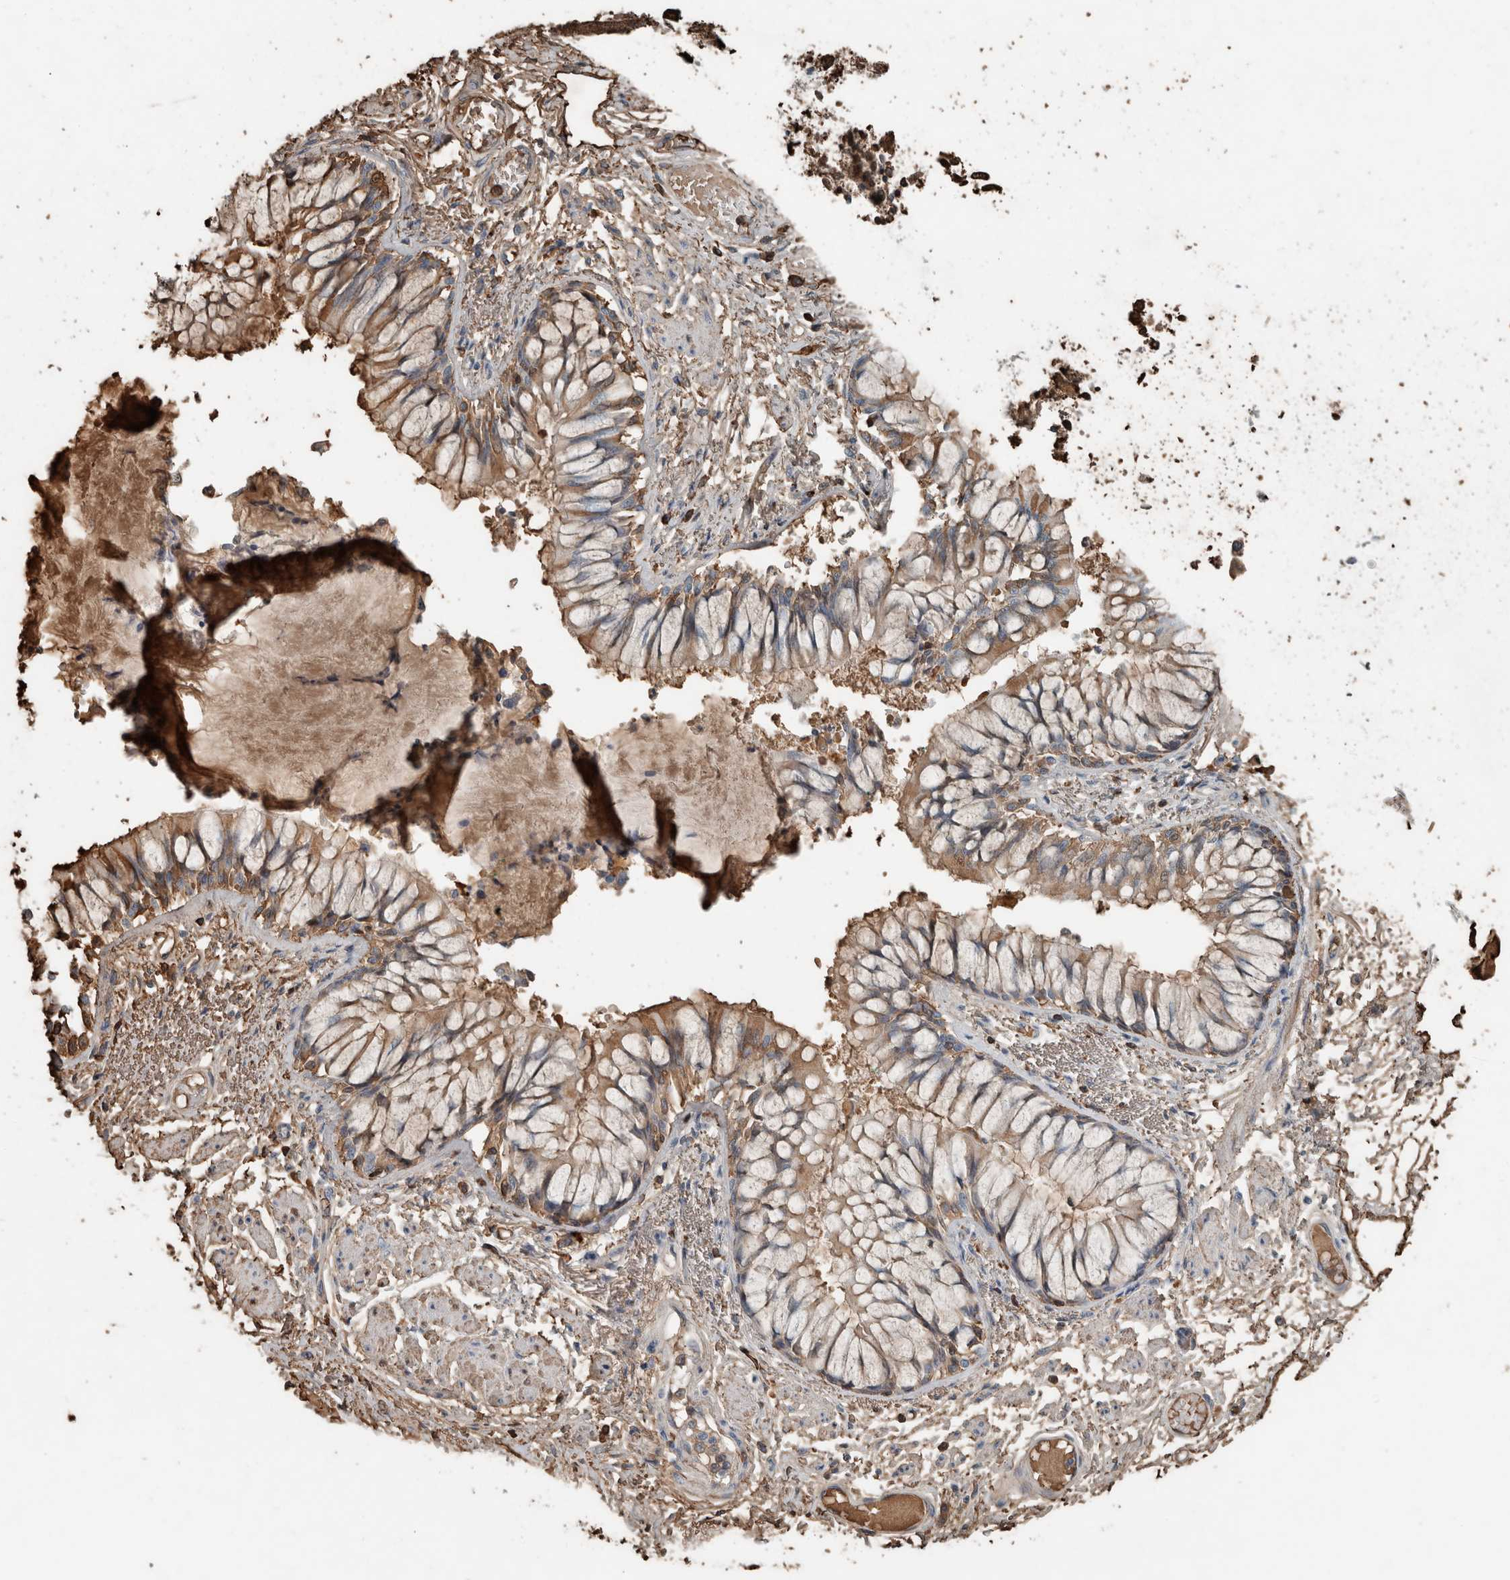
{"staining": {"intensity": "weak", "quantity": ">75%", "location": "cytoplasmic/membranous"}, "tissue": "bronchus", "cell_type": "Respiratory epithelial cells", "image_type": "normal", "snomed": [{"axis": "morphology", "description": "Normal tissue, NOS"}, {"axis": "topography", "description": "Cartilage tissue"}, {"axis": "topography", "description": "Bronchus"}, {"axis": "topography", "description": "Lung"}], "caption": "A brown stain highlights weak cytoplasmic/membranous positivity of a protein in respiratory epithelial cells of benign bronchus. (DAB (3,3'-diaminobenzidine) IHC, brown staining for protein, blue staining for nuclei).", "gene": "USP34", "patient": {"sex": "male", "age": 64}}